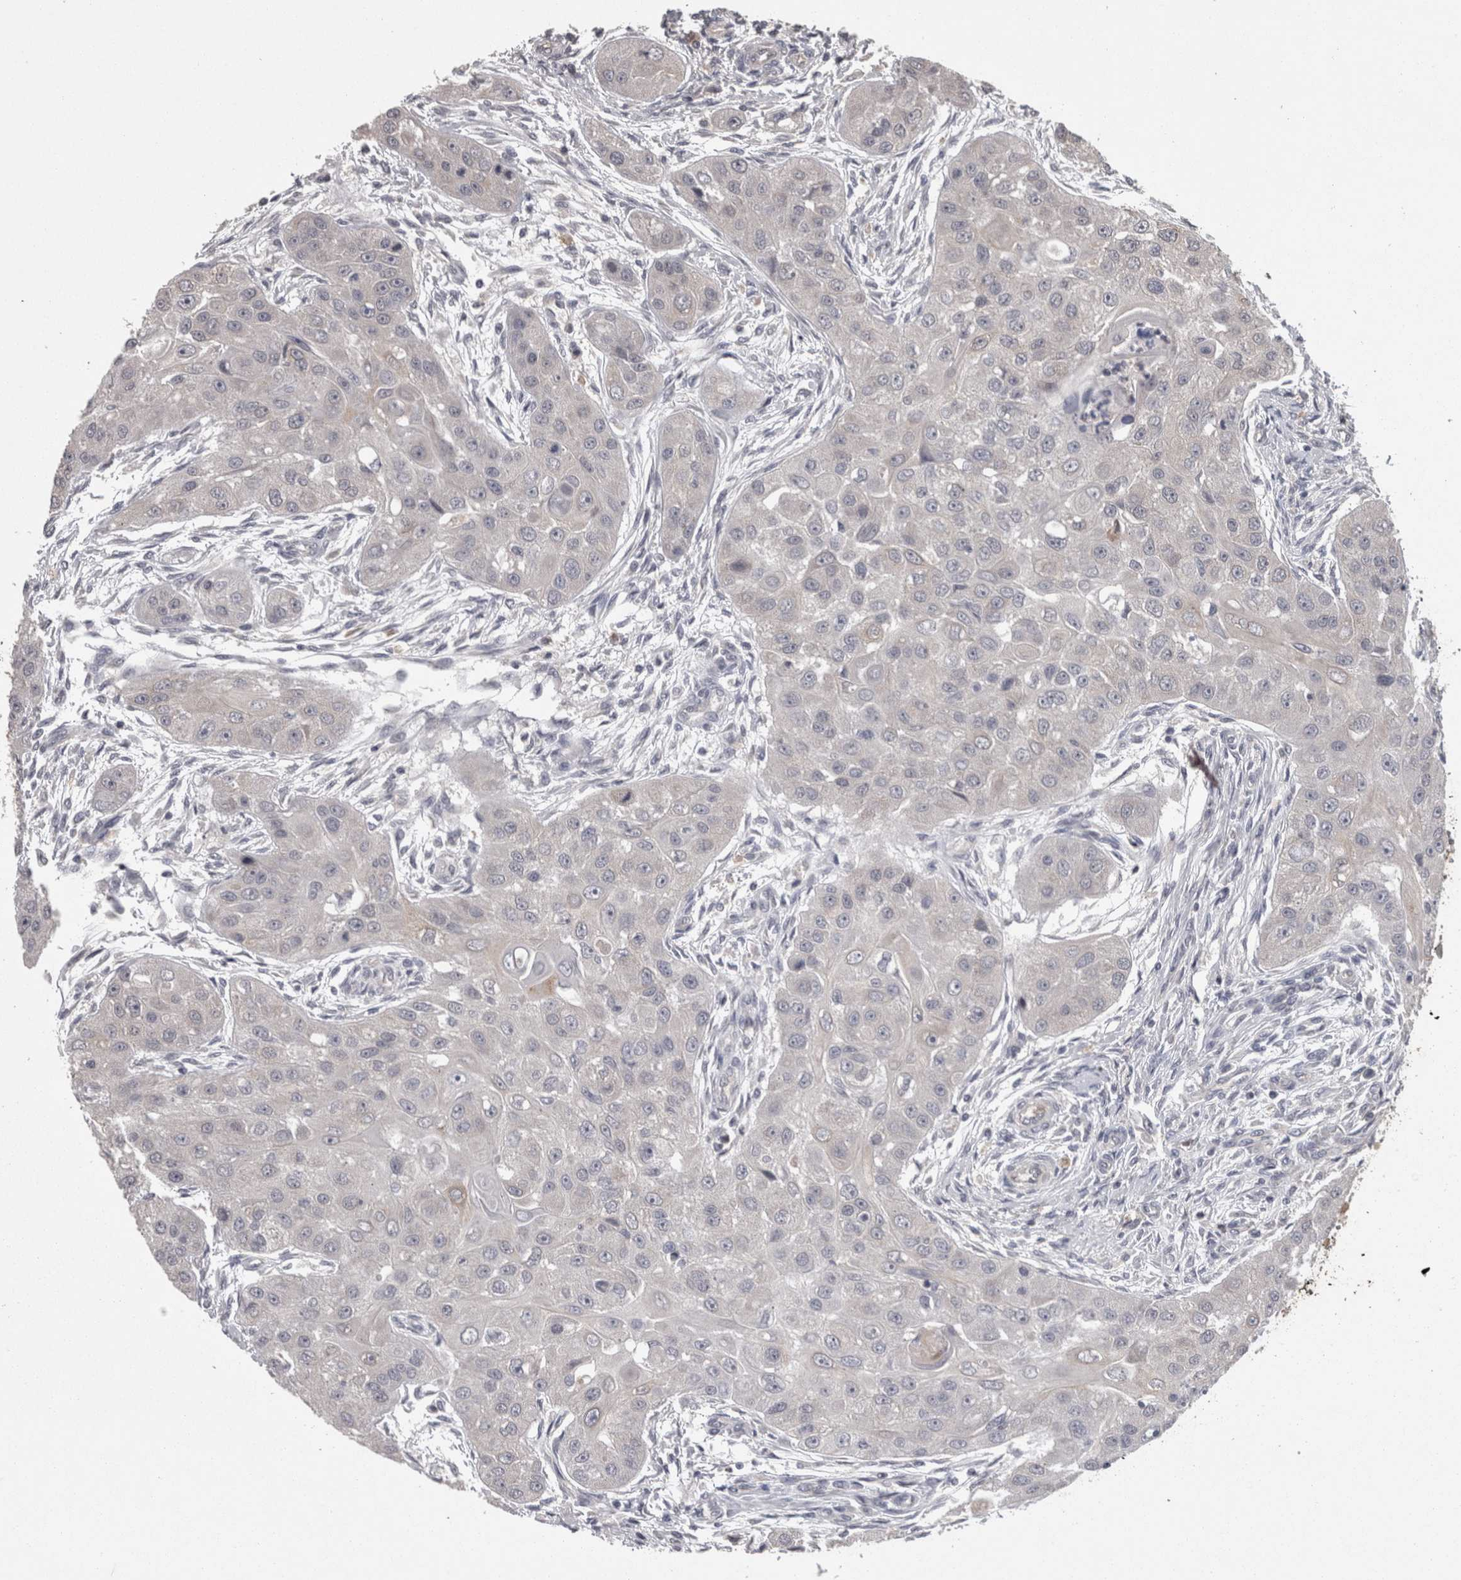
{"staining": {"intensity": "negative", "quantity": "none", "location": "none"}, "tissue": "head and neck cancer", "cell_type": "Tumor cells", "image_type": "cancer", "snomed": [{"axis": "morphology", "description": "Normal tissue, NOS"}, {"axis": "morphology", "description": "Squamous cell carcinoma, NOS"}, {"axis": "topography", "description": "Skeletal muscle"}, {"axis": "topography", "description": "Head-Neck"}], "caption": "Head and neck cancer (squamous cell carcinoma) was stained to show a protein in brown. There is no significant positivity in tumor cells. (DAB (3,3'-diaminobenzidine) immunohistochemistry (IHC) with hematoxylin counter stain).", "gene": "PON3", "patient": {"sex": "male", "age": 51}}